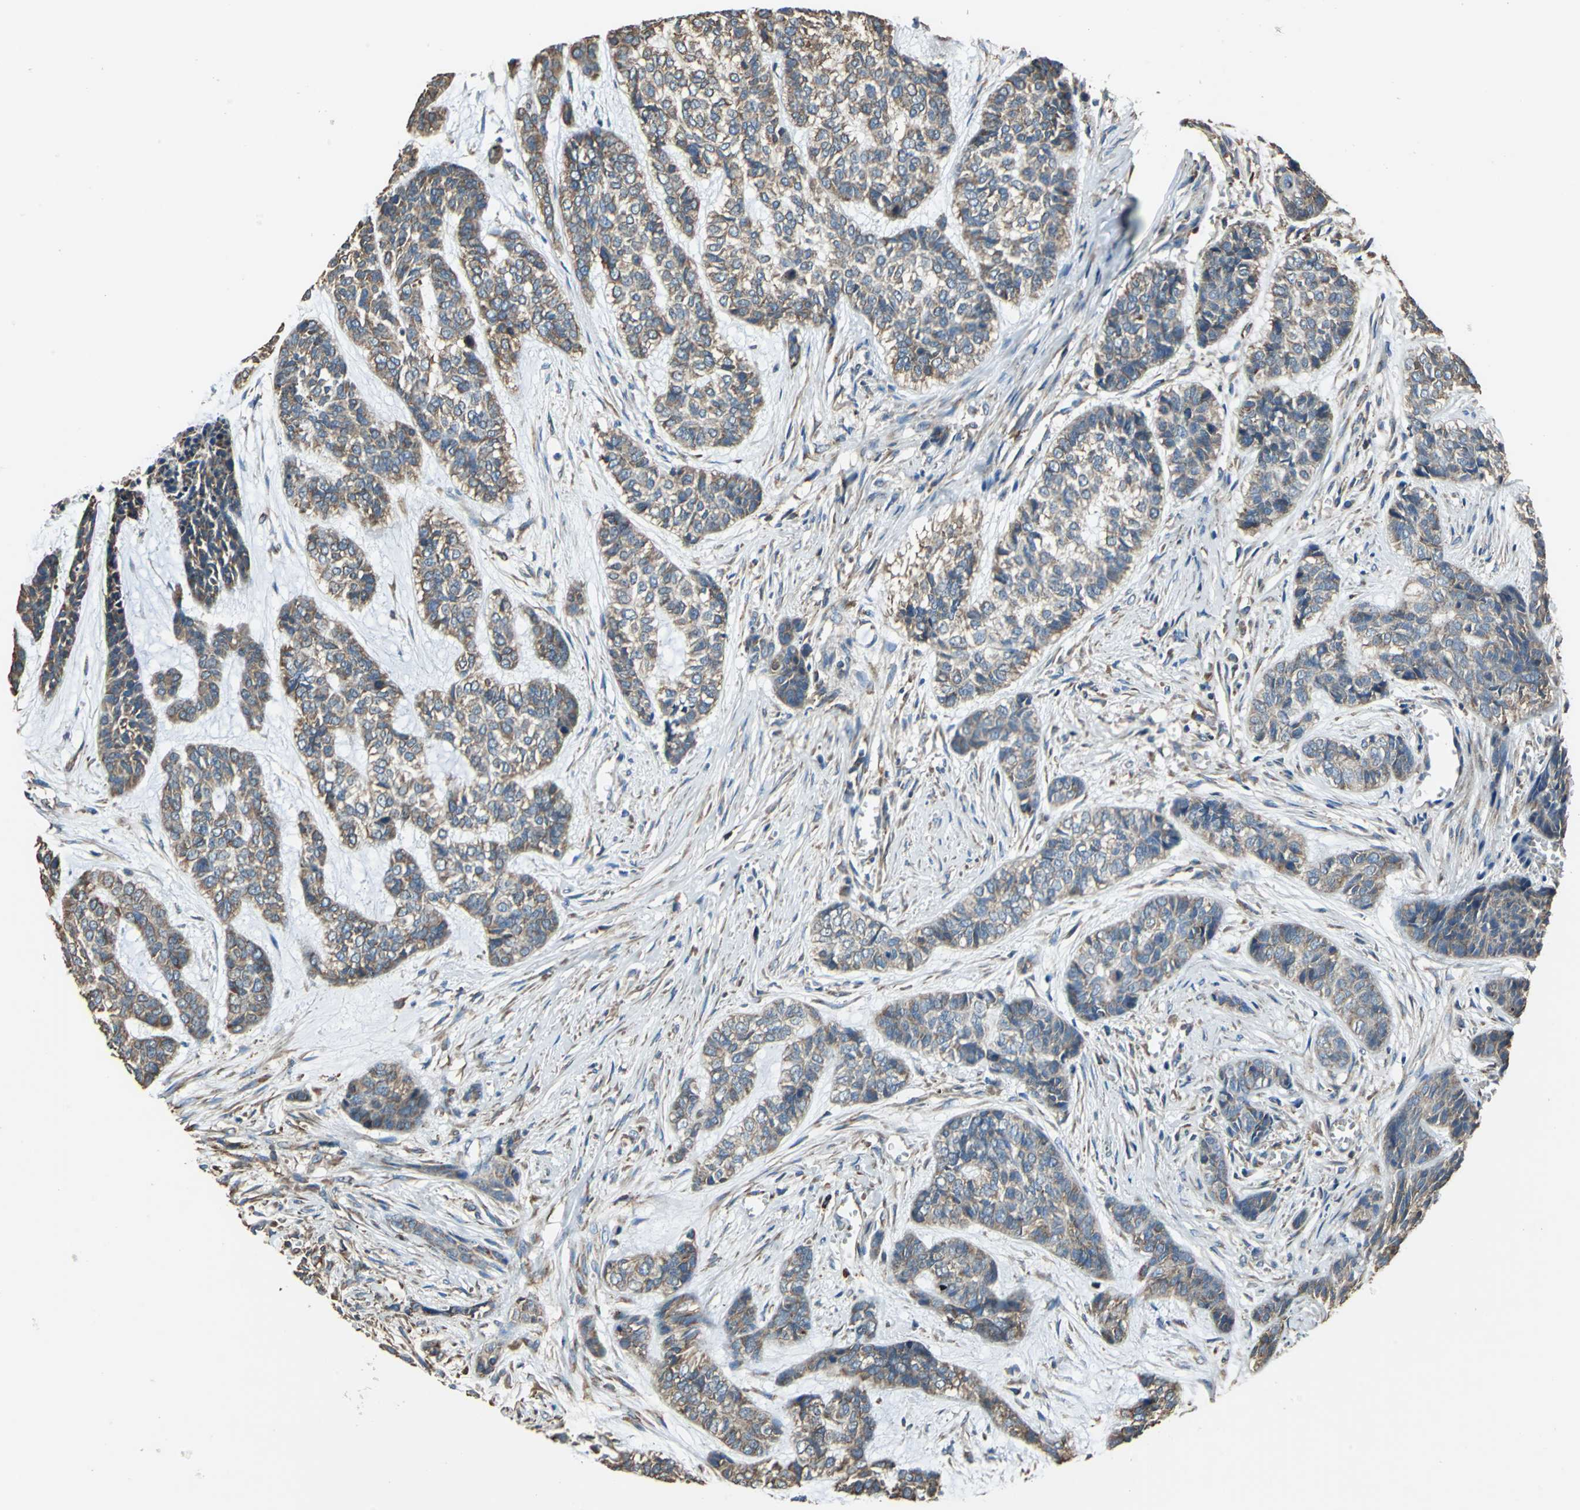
{"staining": {"intensity": "moderate", "quantity": ">75%", "location": "cytoplasmic/membranous"}, "tissue": "skin cancer", "cell_type": "Tumor cells", "image_type": "cancer", "snomed": [{"axis": "morphology", "description": "Basal cell carcinoma"}, {"axis": "topography", "description": "Skin"}], "caption": "Skin basal cell carcinoma stained for a protein (brown) reveals moderate cytoplasmic/membranous positive expression in approximately >75% of tumor cells.", "gene": "GPANK1", "patient": {"sex": "female", "age": 64}}